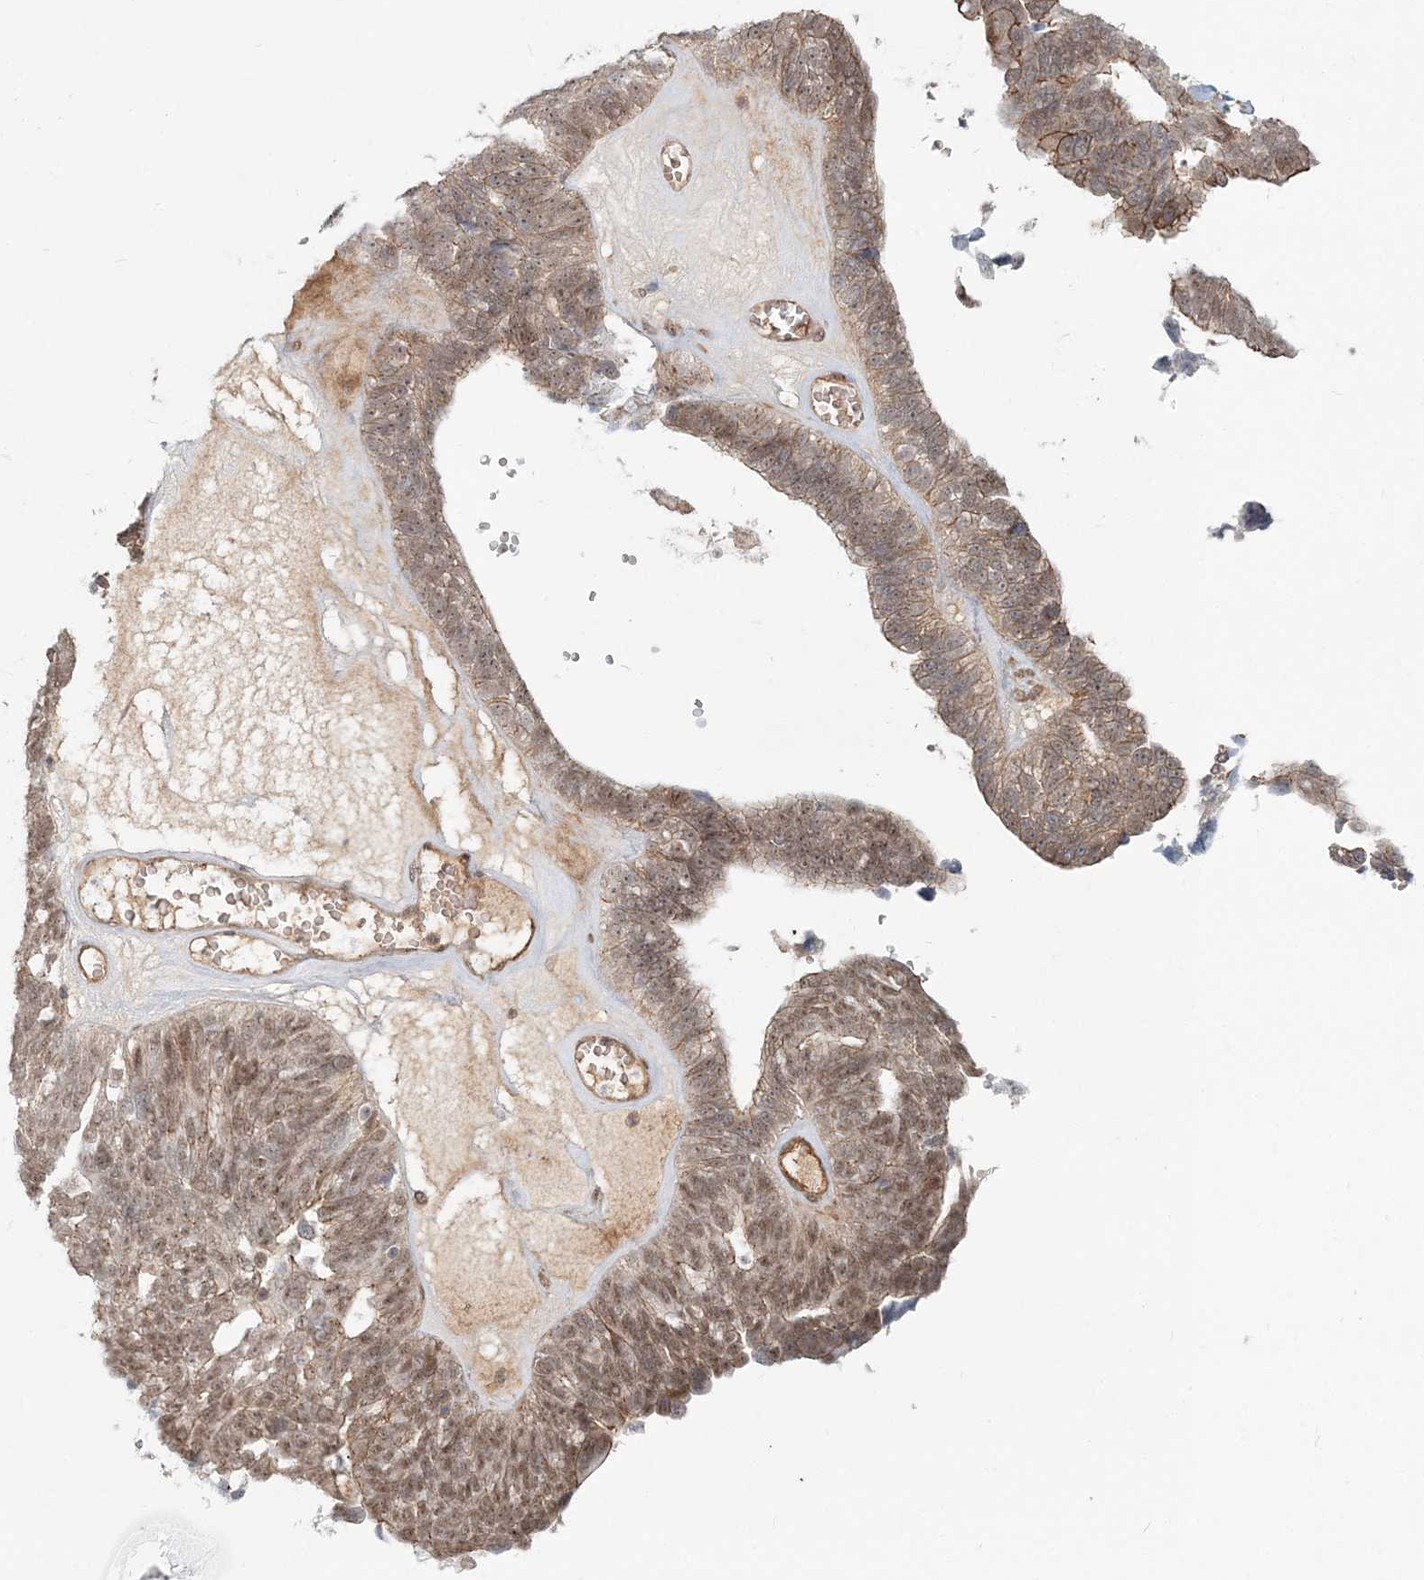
{"staining": {"intensity": "moderate", "quantity": ">75%", "location": "cytoplasmic/membranous,nuclear"}, "tissue": "ovarian cancer", "cell_type": "Tumor cells", "image_type": "cancer", "snomed": [{"axis": "morphology", "description": "Cystadenocarcinoma, serous, NOS"}, {"axis": "topography", "description": "Ovary"}], "caption": "This histopathology image shows immunohistochemistry (IHC) staining of serous cystadenocarcinoma (ovarian), with medium moderate cytoplasmic/membranous and nuclear staining in about >75% of tumor cells.", "gene": "SH3PXD2A", "patient": {"sex": "female", "age": 79}}